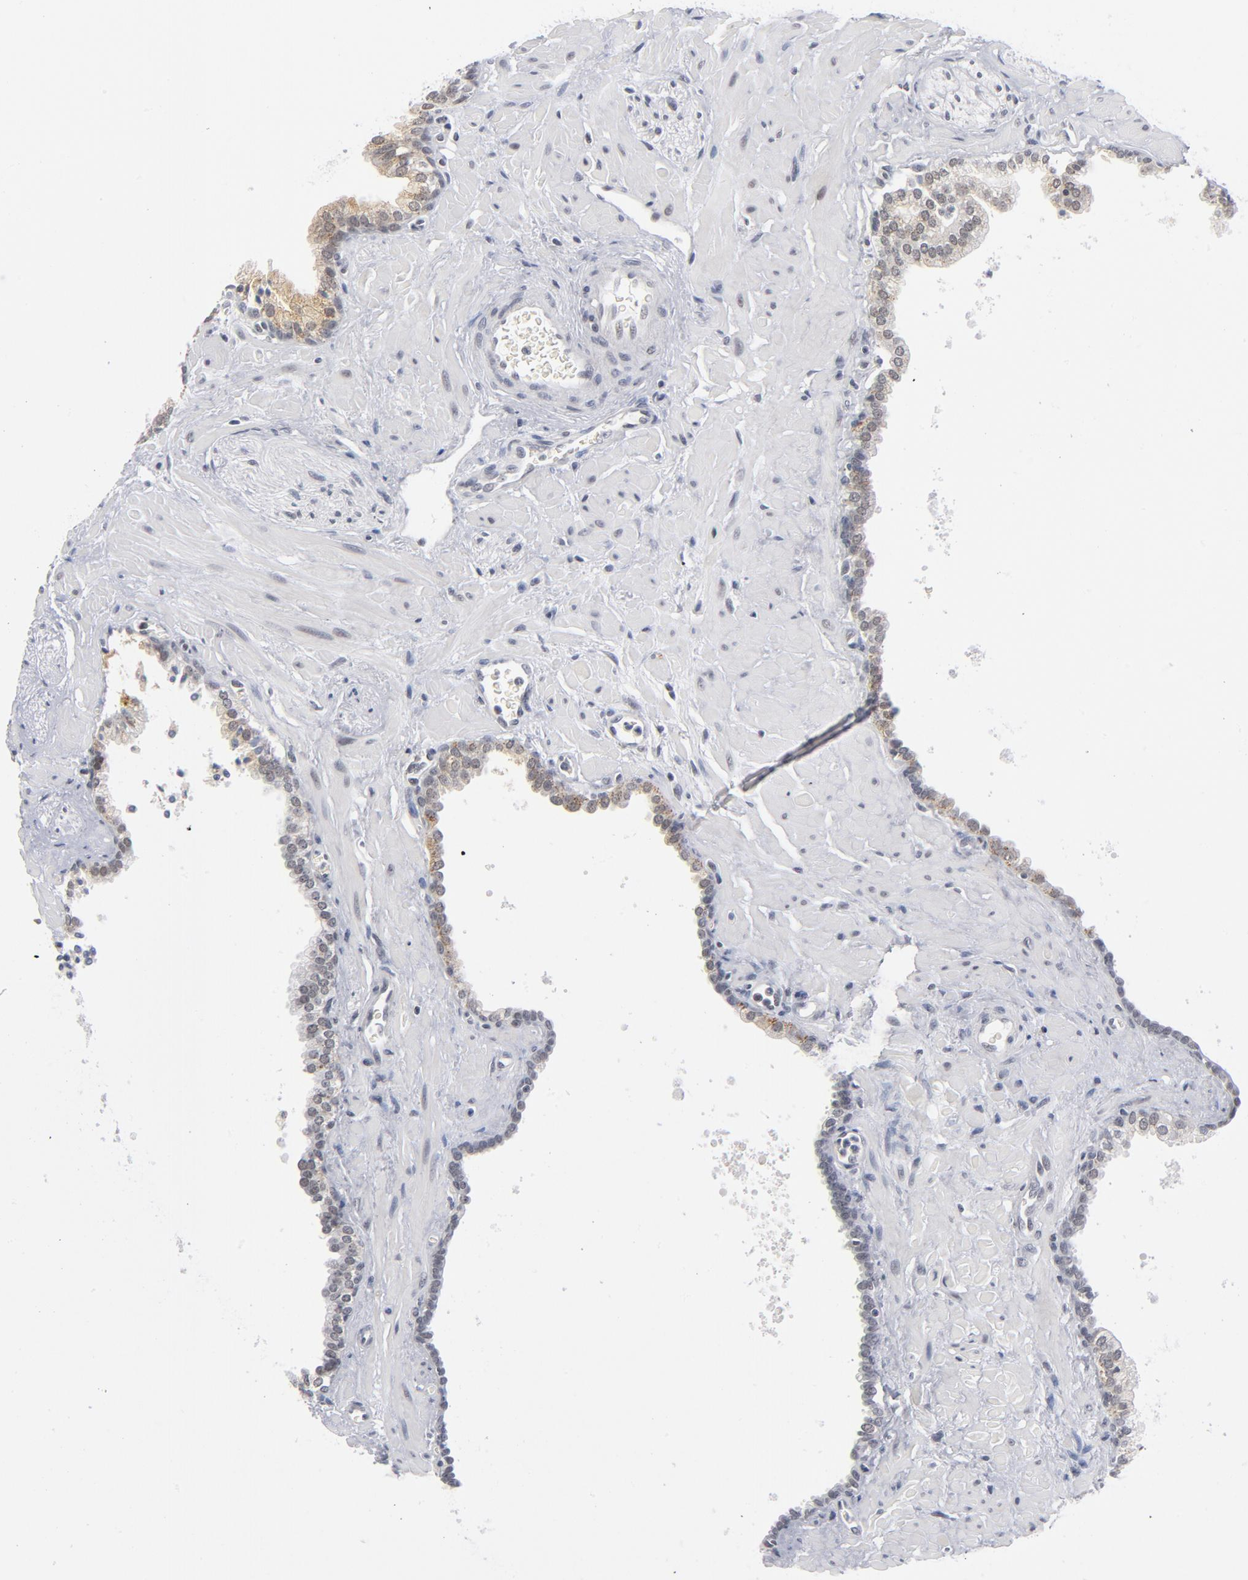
{"staining": {"intensity": "moderate", "quantity": ">75%", "location": "cytoplasmic/membranous"}, "tissue": "prostate", "cell_type": "Glandular cells", "image_type": "normal", "snomed": [{"axis": "morphology", "description": "Normal tissue, NOS"}, {"axis": "topography", "description": "Prostate"}], "caption": "Brown immunohistochemical staining in unremarkable human prostate shows moderate cytoplasmic/membranous positivity in approximately >75% of glandular cells.", "gene": "BAP1", "patient": {"sex": "male", "age": 60}}